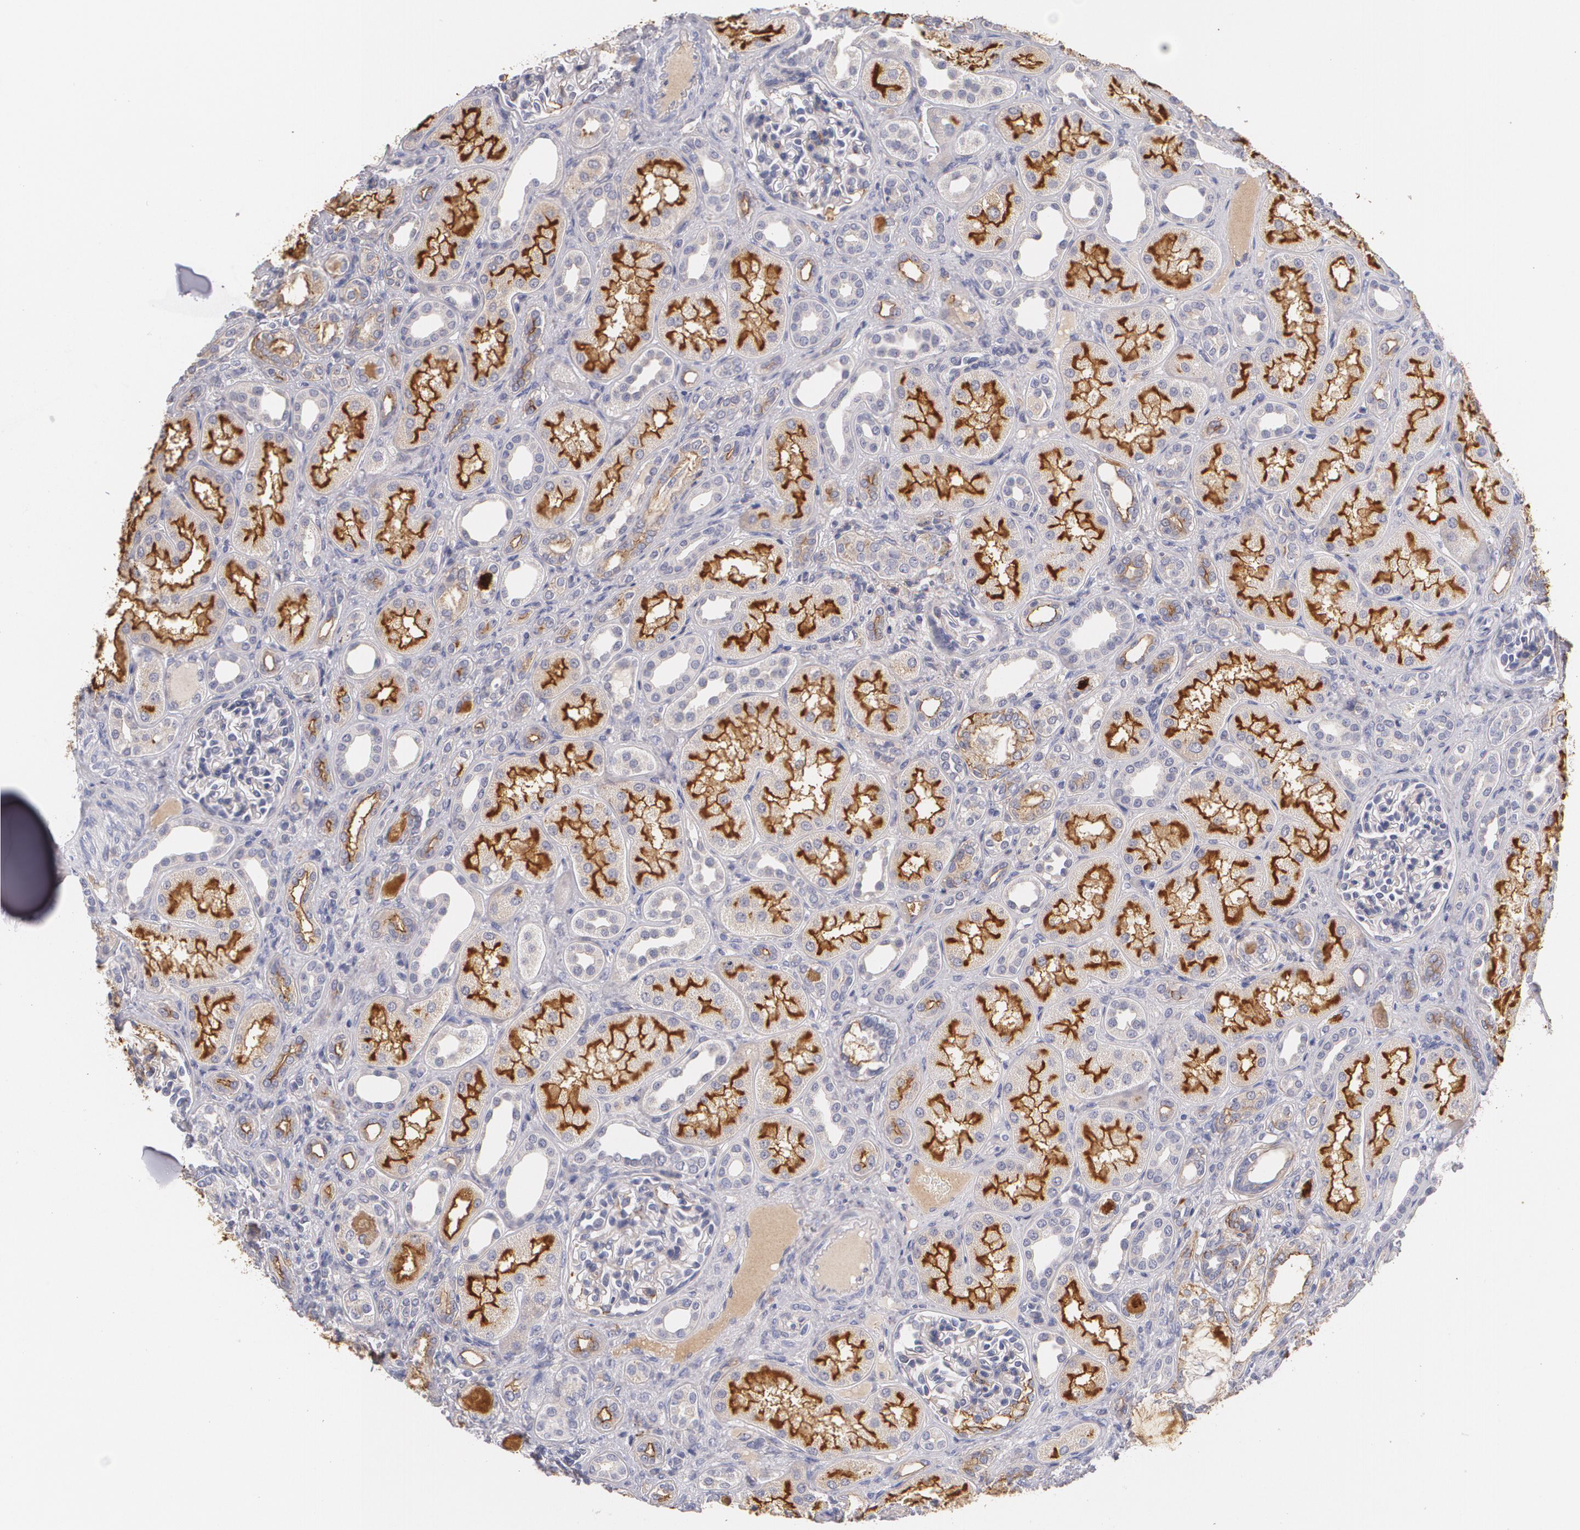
{"staining": {"intensity": "negative", "quantity": "none", "location": "none"}, "tissue": "kidney", "cell_type": "Cells in glomeruli", "image_type": "normal", "snomed": [{"axis": "morphology", "description": "Normal tissue, NOS"}, {"axis": "topography", "description": "Kidney"}], "caption": "This is a image of immunohistochemistry (IHC) staining of benign kidney, which shows no staining in cells in glomeruli.", "gene": "FBLN1", "patient": {"sex": "male", "age": 7}}